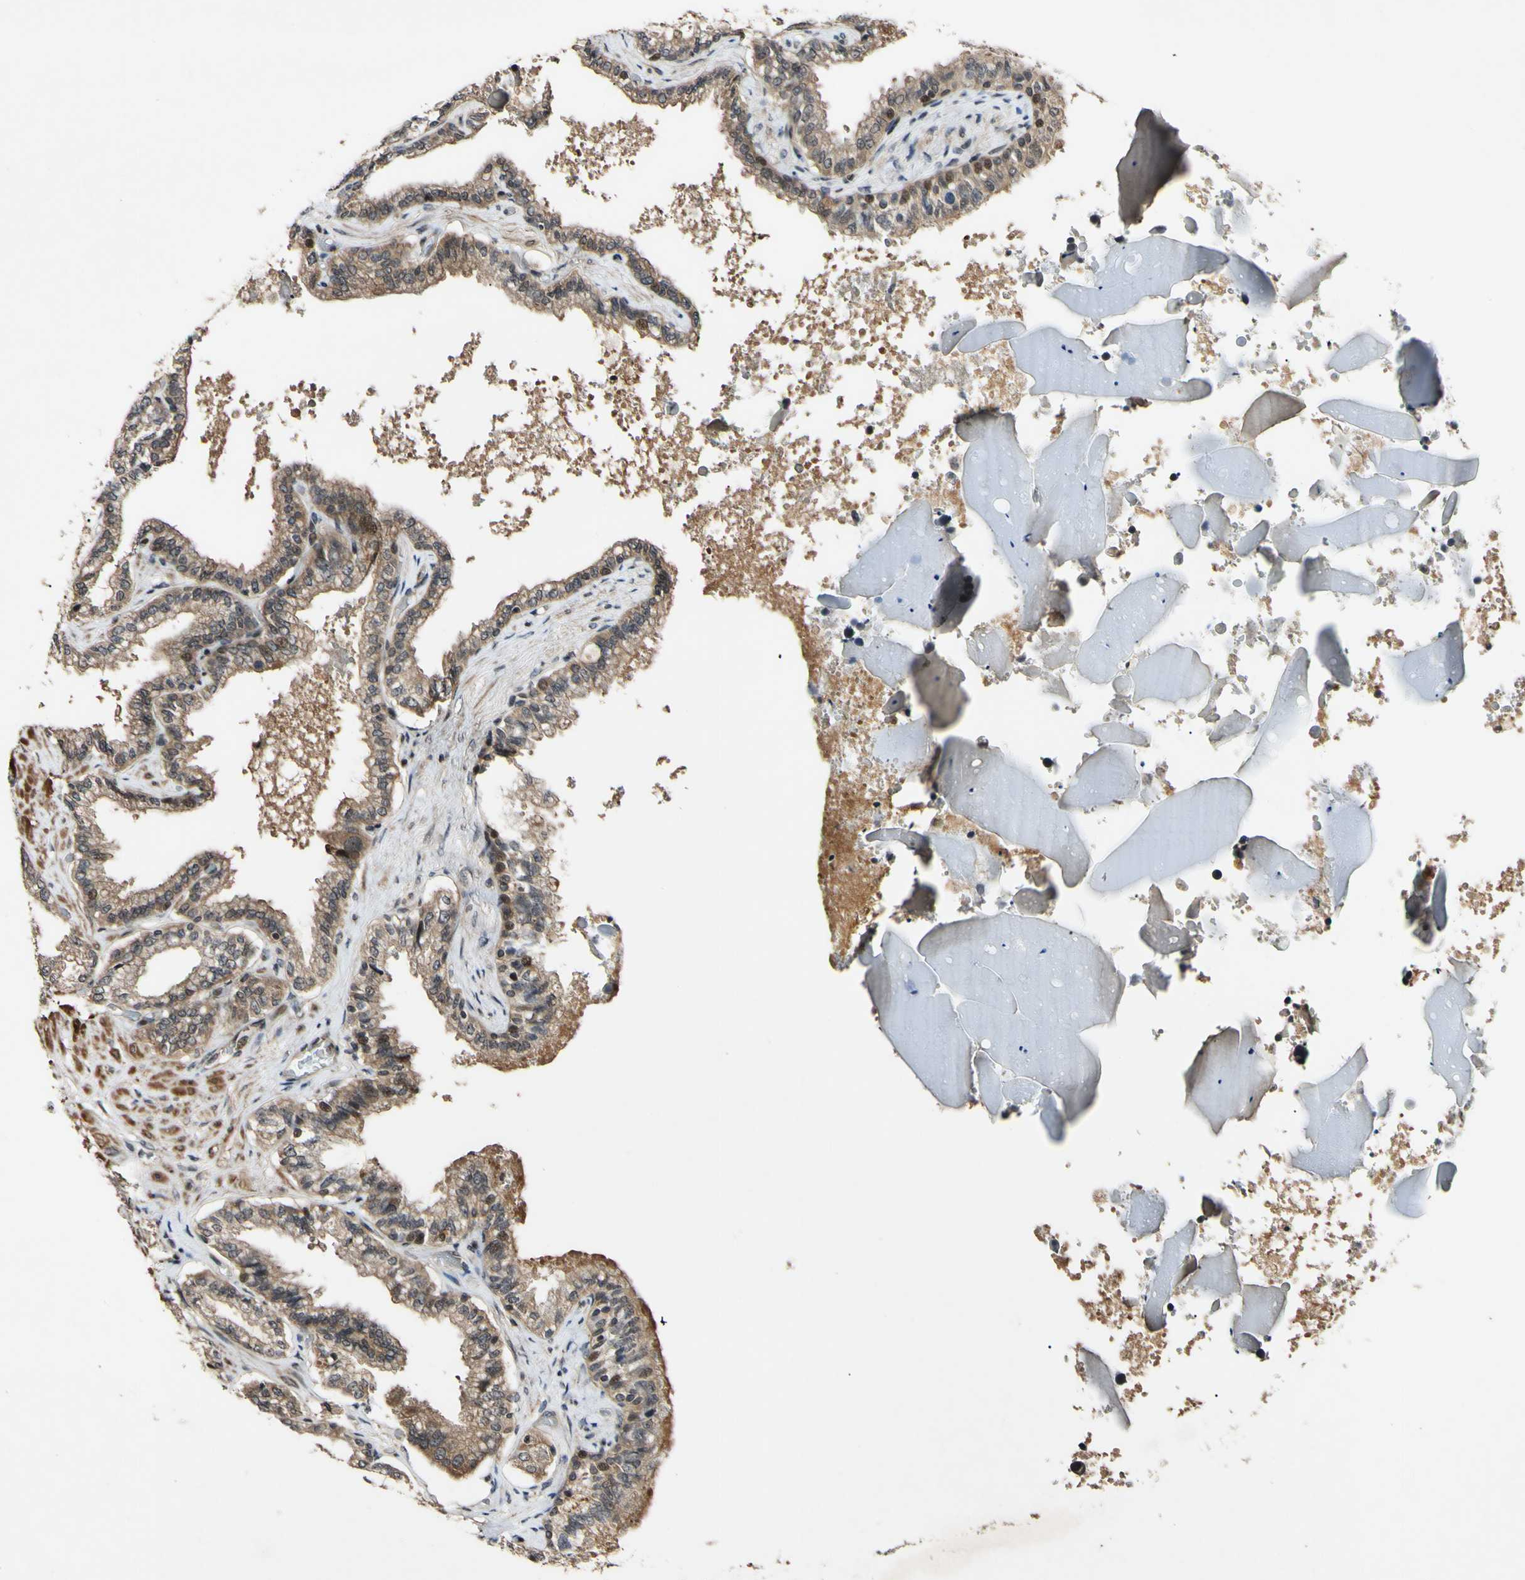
{"staining": {"intensity": "moderate", "quantity": ">75%", "location": "cytoplasmic/membranous"}, "tissue": "seminal vesicle", "cell_type": "Glandular cells", "image_type": "normal", "snomed": [{"axis": "morphology", "description": "Normal tissue, NOS"}, {"axis": "topography", "description": "Seminal veicle"}], "caption": "Immunohistochemistry photomicrograph of unremarkable seminal vesicle stained for a protein (brown), which demonstrates medium levels of moderate cytoplasmic/membranous staining in approximately >75% of glandular cells.", "gene": "CSNK1E", "patient": {"sex": "male", "age": 46}}